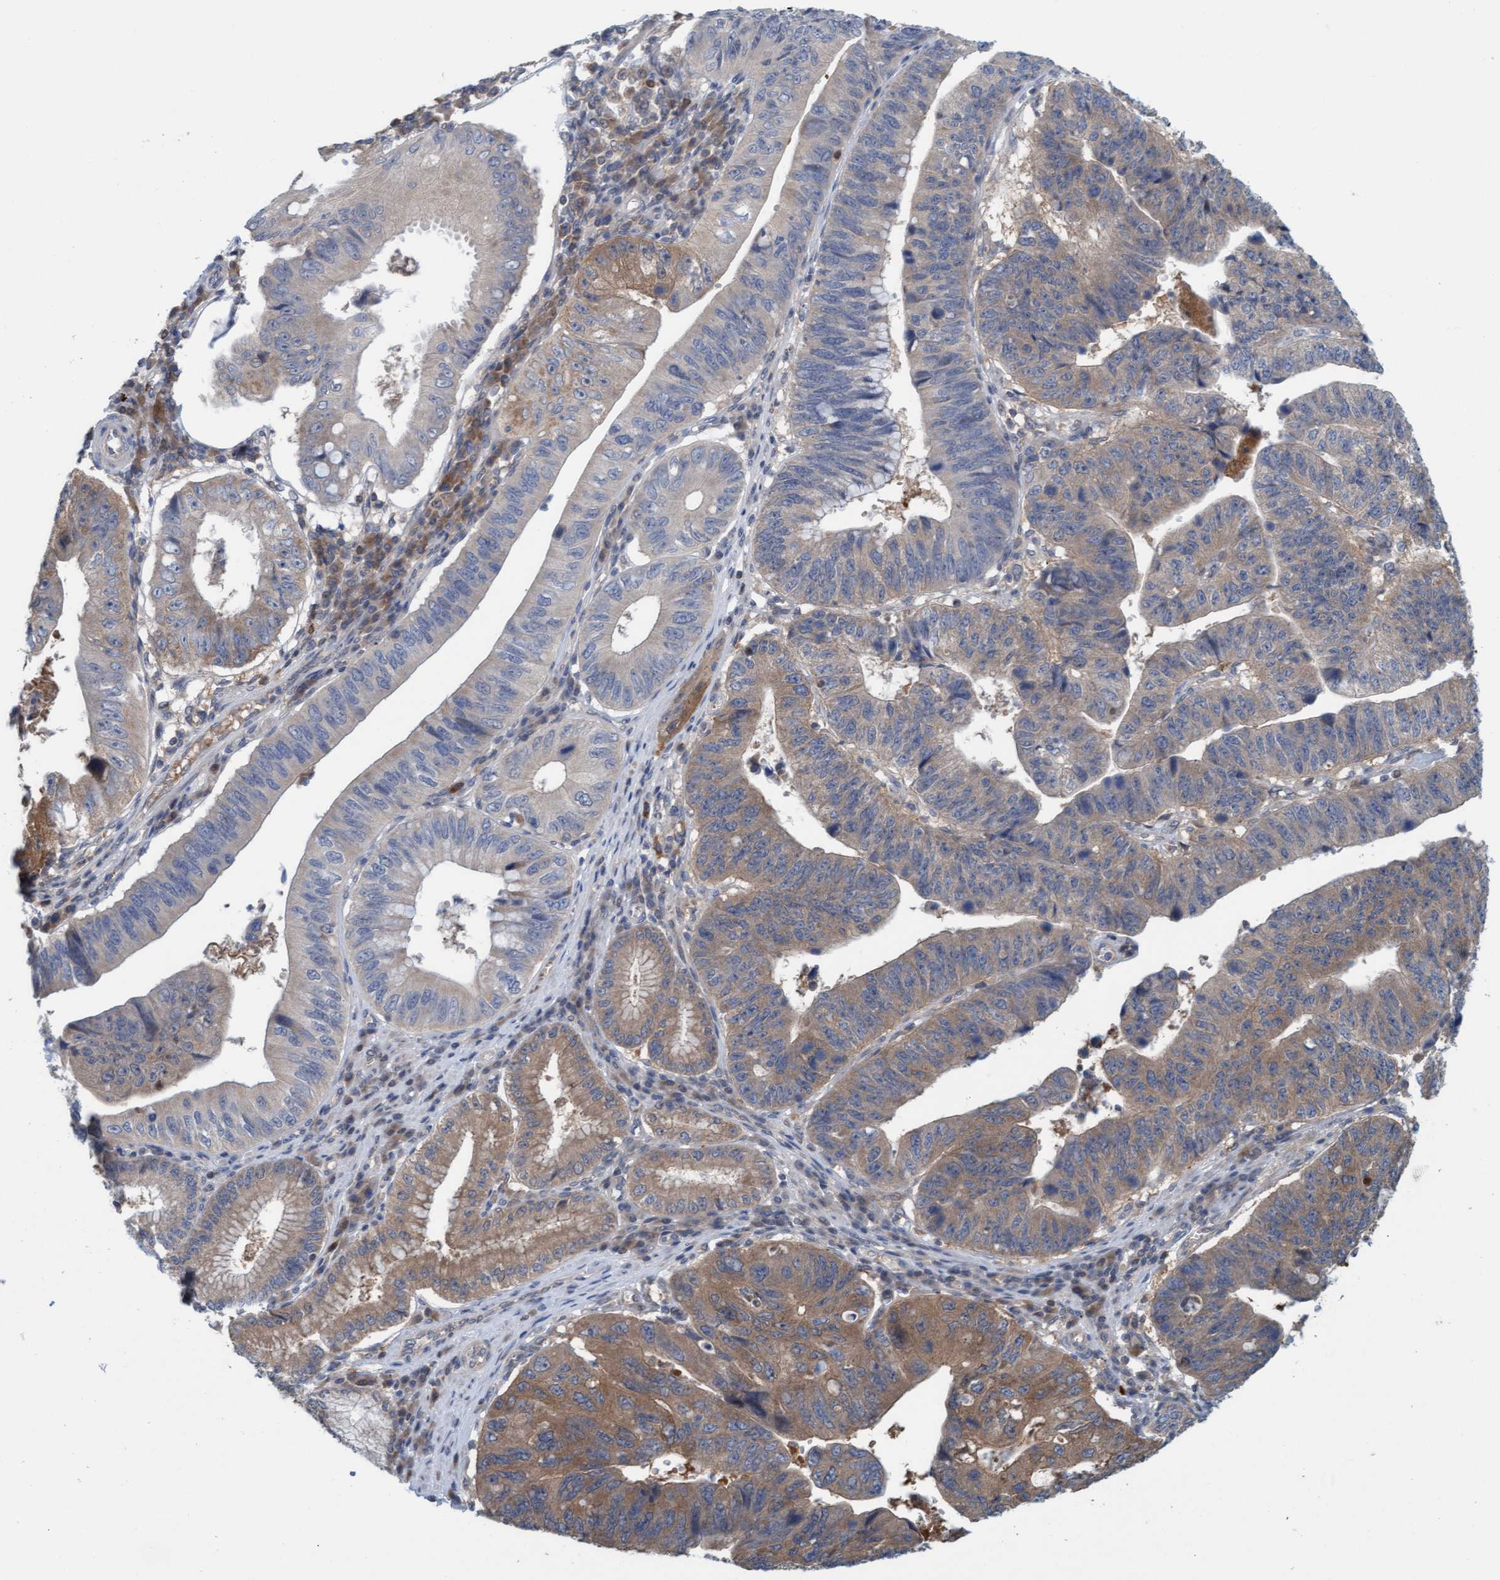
{"staining": {"intensity": "moderate", "quantity": "25%-75%", "location": "cytoplasmic/membranous"}, "tissue": "stomach cancer", "cell_type": "Tumor cells", "image_type": "cancer", "snomed": [{"axis": "morphology", "description": "Adenocarcinoma, NOS"}, {"axis": "topography", "description": "Stomach"}], "caption": "A histopathology image showing moderate cytoplasmic/membranous expression in approximately 25%-75% of tumor cells in adenocarcinoma (stomach), as visualized by brown immunohistochemical staining.", "gene": "KLHL25", "patient": {"sex": "male", "age": 59}}